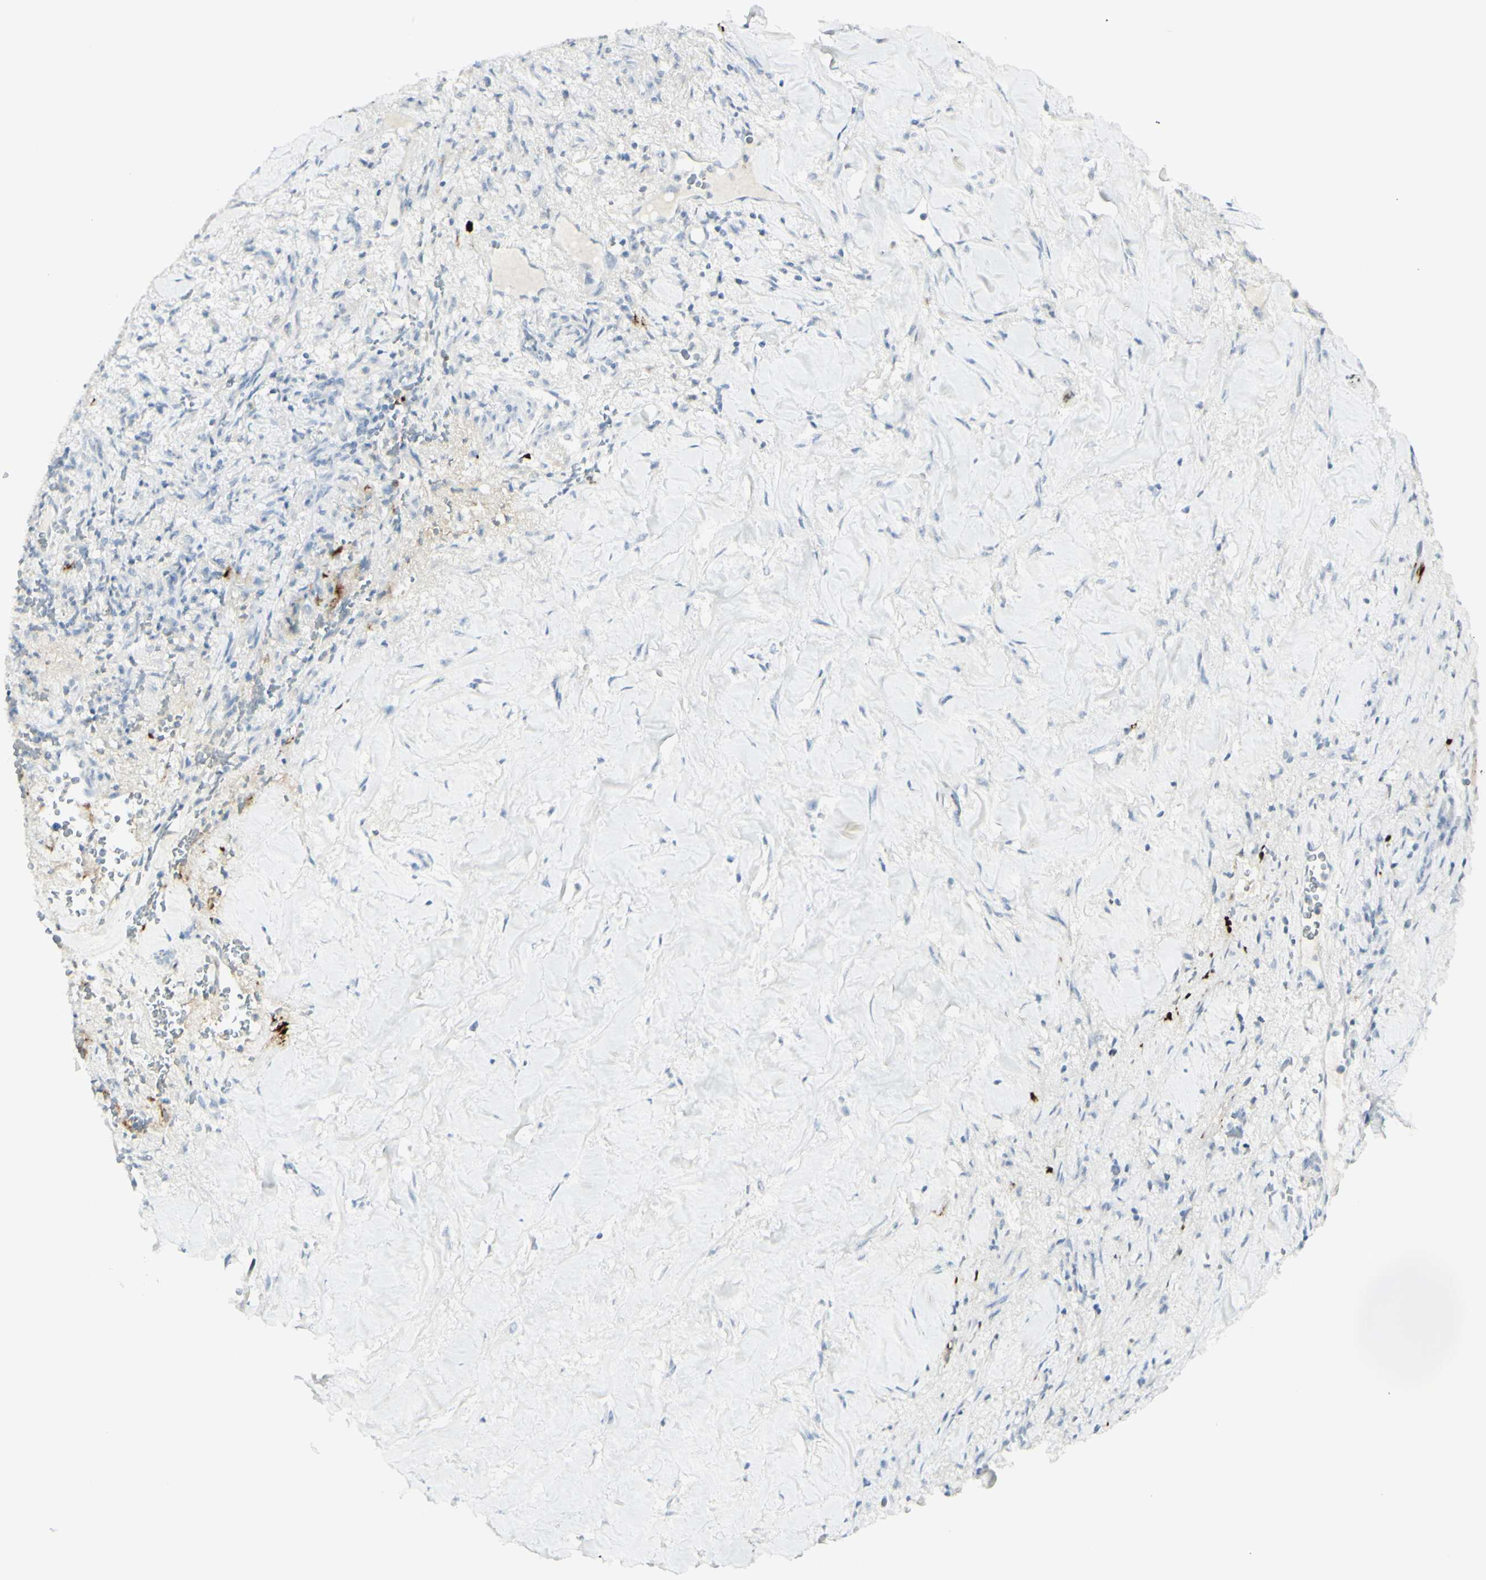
{"staining": {"intensity": "weak", "quantity": "<25%", "location": "cytoplasmic/membranous"}, "tissue": "liver cancer", "cell_type": "Tumor cells", "image_type": "cancer", "snomed": [{"axis": "morphology", "description": "Cholangiocarcinoma"}, {"axis": "topography", "description": "Liver"}], "caption": "Immunohistochemistry (IHC) of cholangiocarcinoma (liver) demonstrates no staining in tumor cells.", "gene": "MDK", "patient": {"sex": "female", "age": 67}}